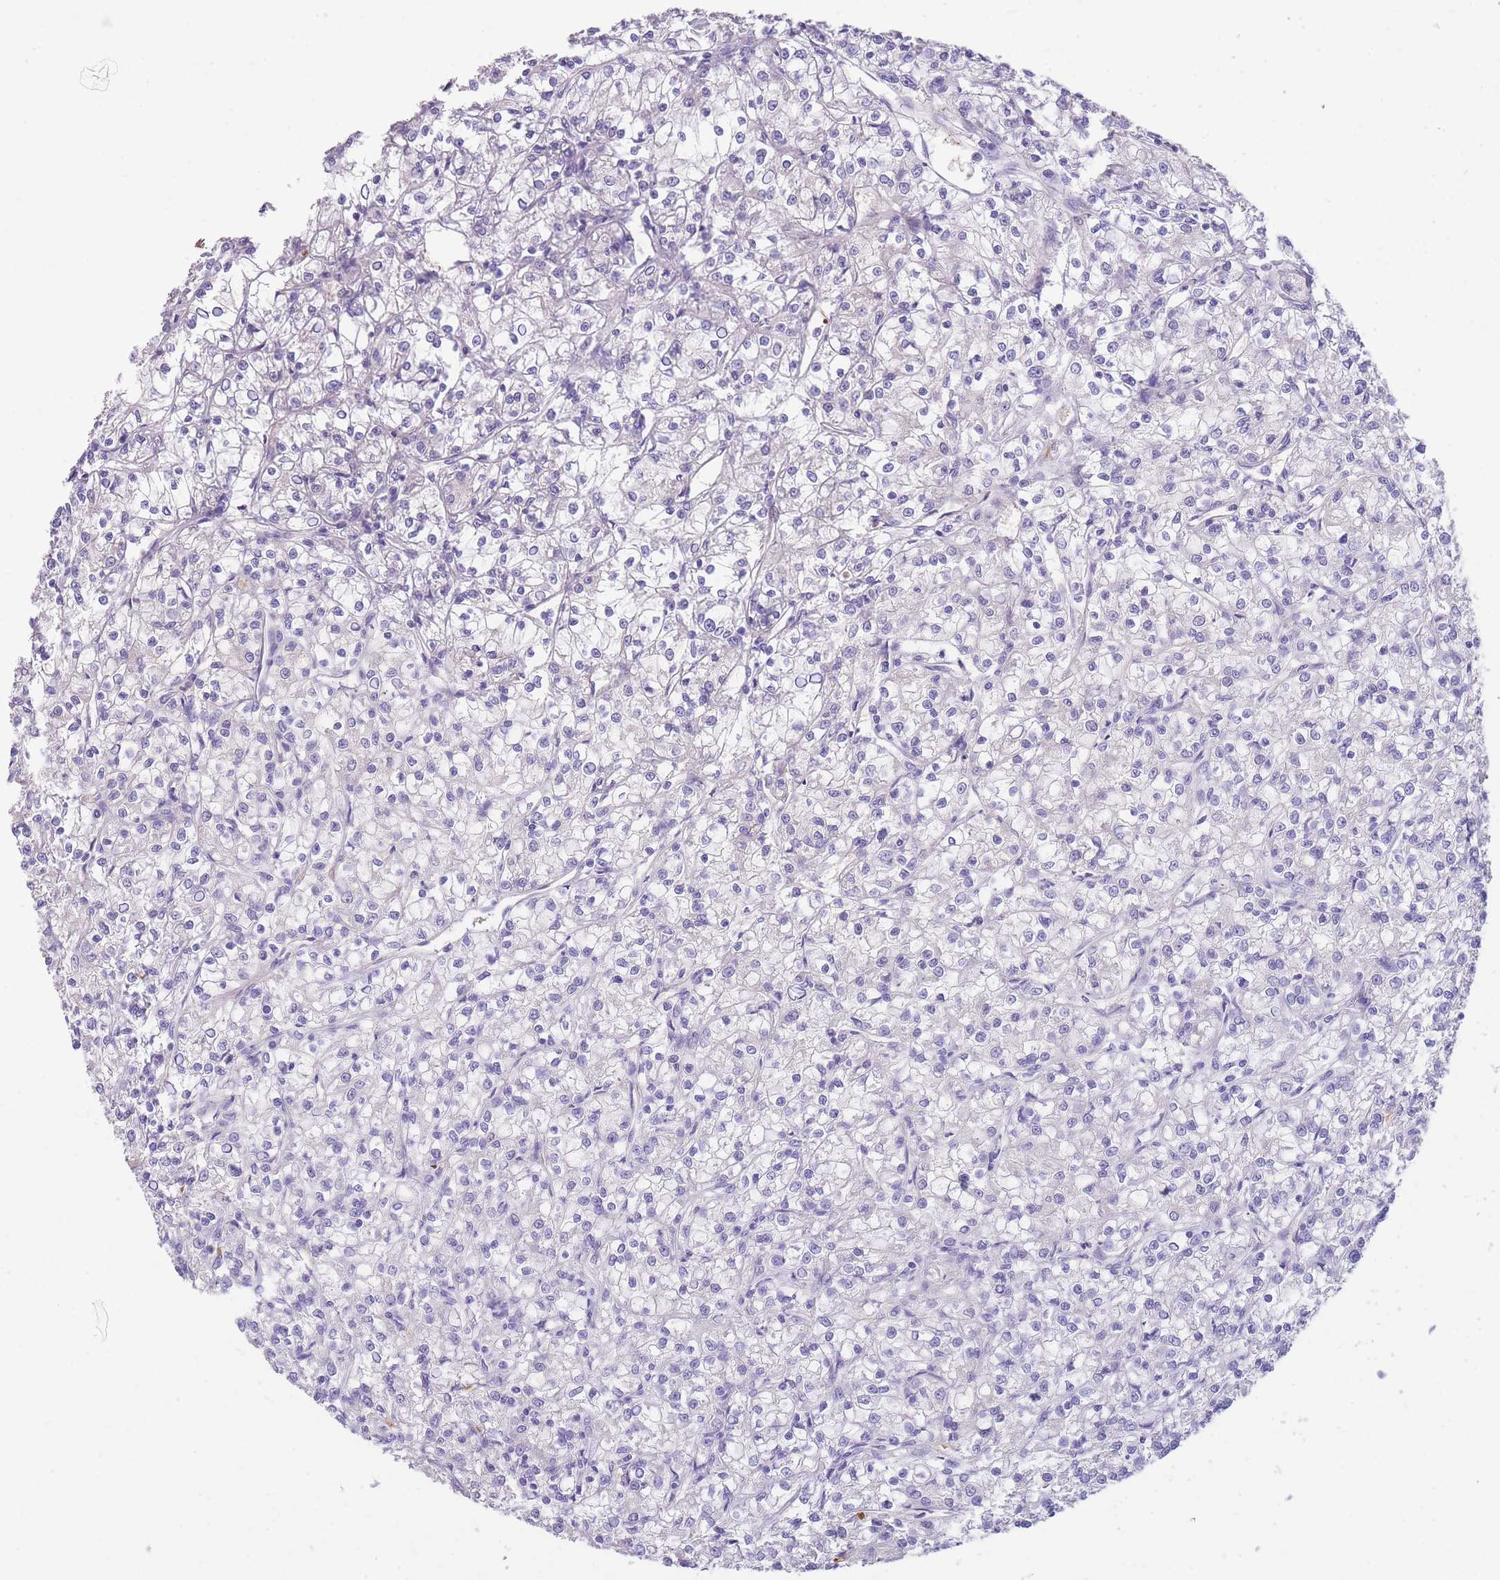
{"staining": {"intensity": "negative", "quantity": "none", "location": "none"}, "tissue": "renal cancer", "cell_type": "Tumor cells", "image_type": "cancer", "snomed": [{"axis": "morphology", "description": "Adenocarcinoma, NOS"}, {"axis": "topography", "description": "Kidney"}], "caption": "DAB (3,3'-diaminobenzidine) immunohistochemical staining of adenocarcinoma (renal) displays no significant staining in tumor cells. Brightfield microscopy of immunohistochemistry stained with DAB (brown) and hematoxylin (blue), captured at high magnification.", "gene": "ANKRD53", "patient": {"sex": "female", "age": 59}}